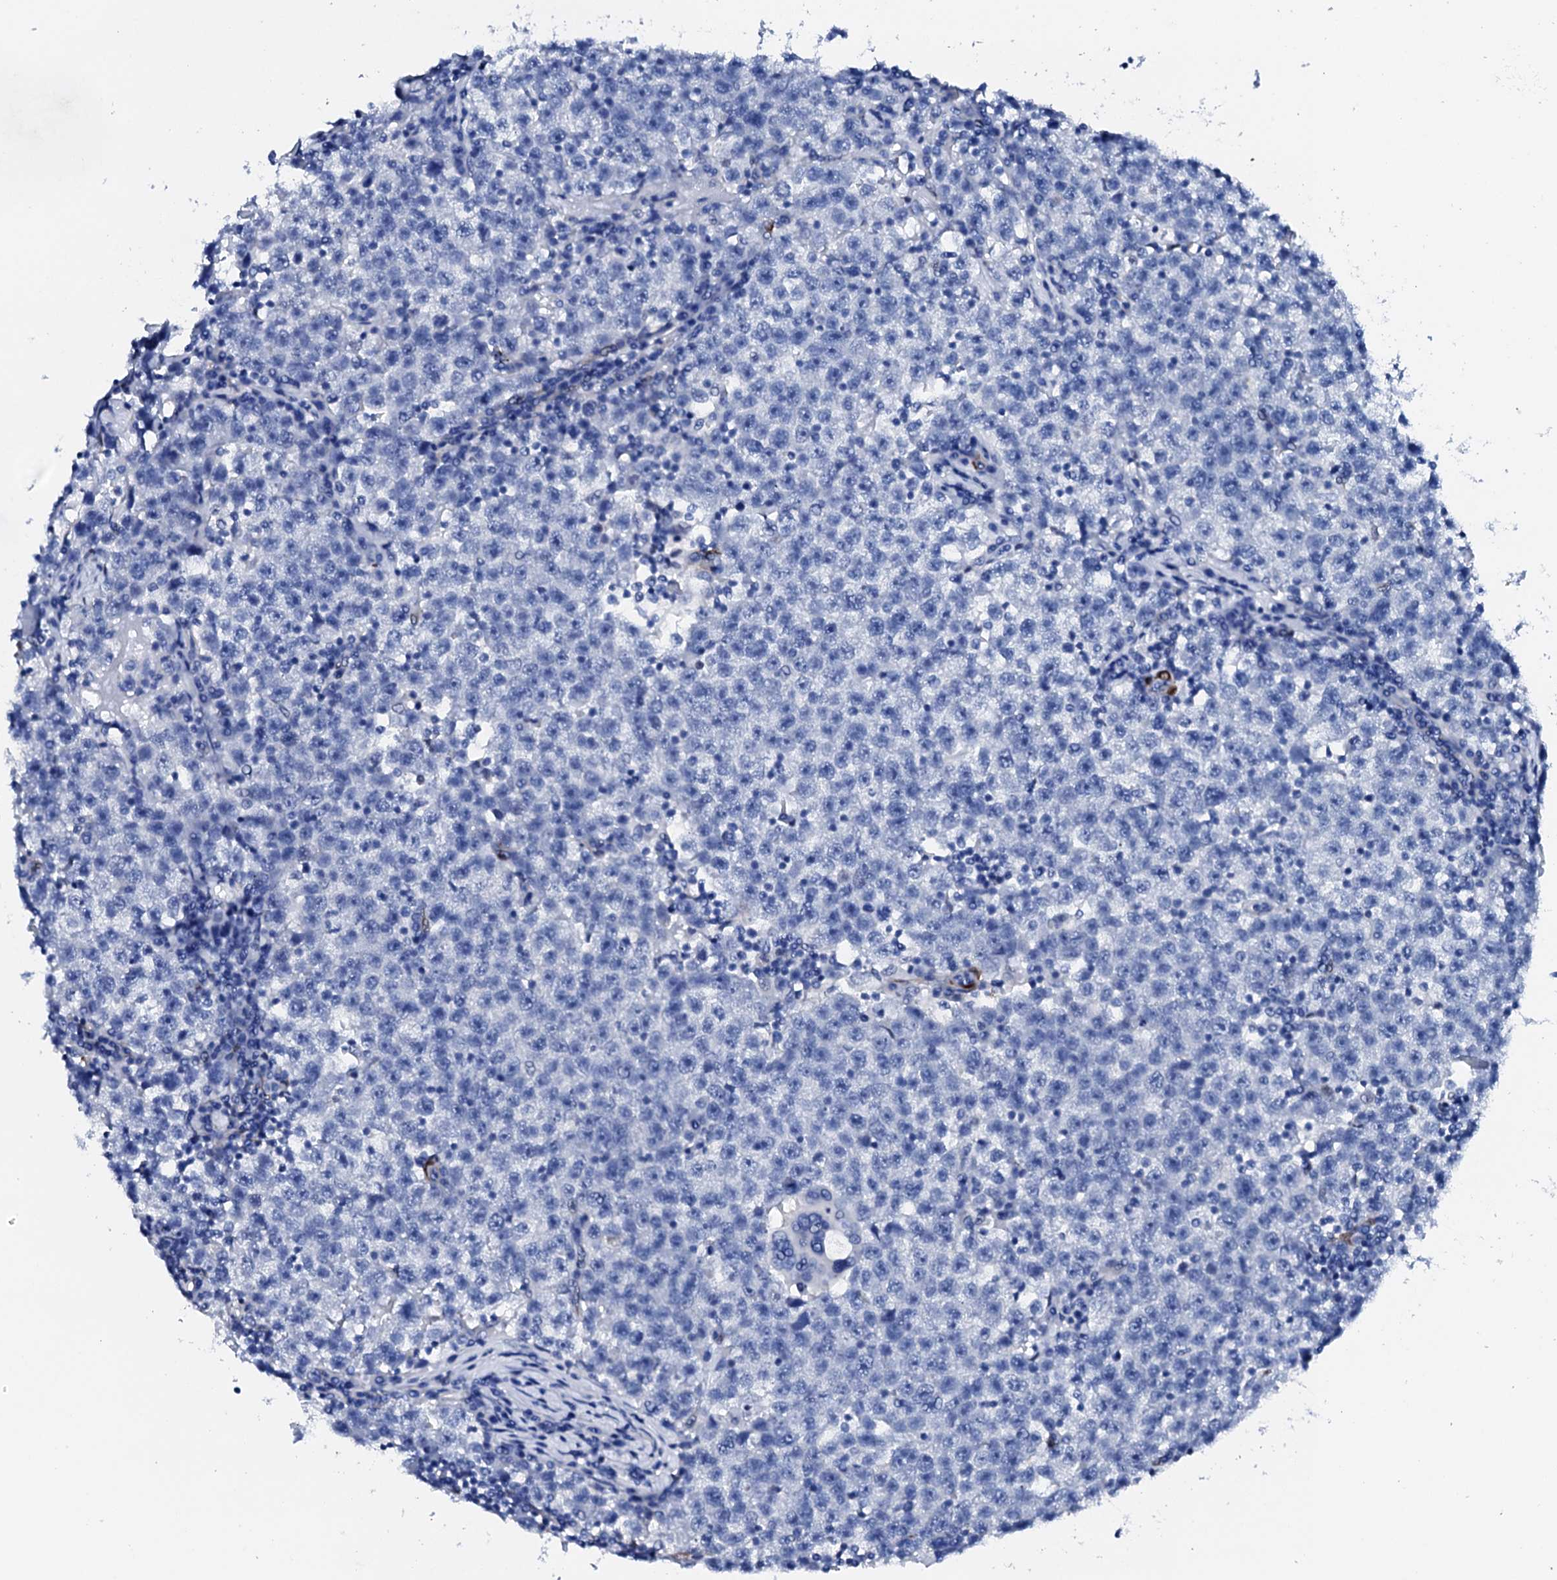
{"staining": {"intensity": "negative", "quantity": "none", "location": "none"}, "tissue": "testis cancer", "cell_type": "Tumor cells", "image_type": "cancer", "snomed": [{"axis": "morphology", "description": "Seminoma, NOS"}, {"axis": "topography", "description": "Testis"}], "caption": "The IHC image has no significant positivity in tumor cells of testis cancer (seminoma) tissue.", "gene": "NRIP2", "patient": {"sex": "male", "age": 22}}